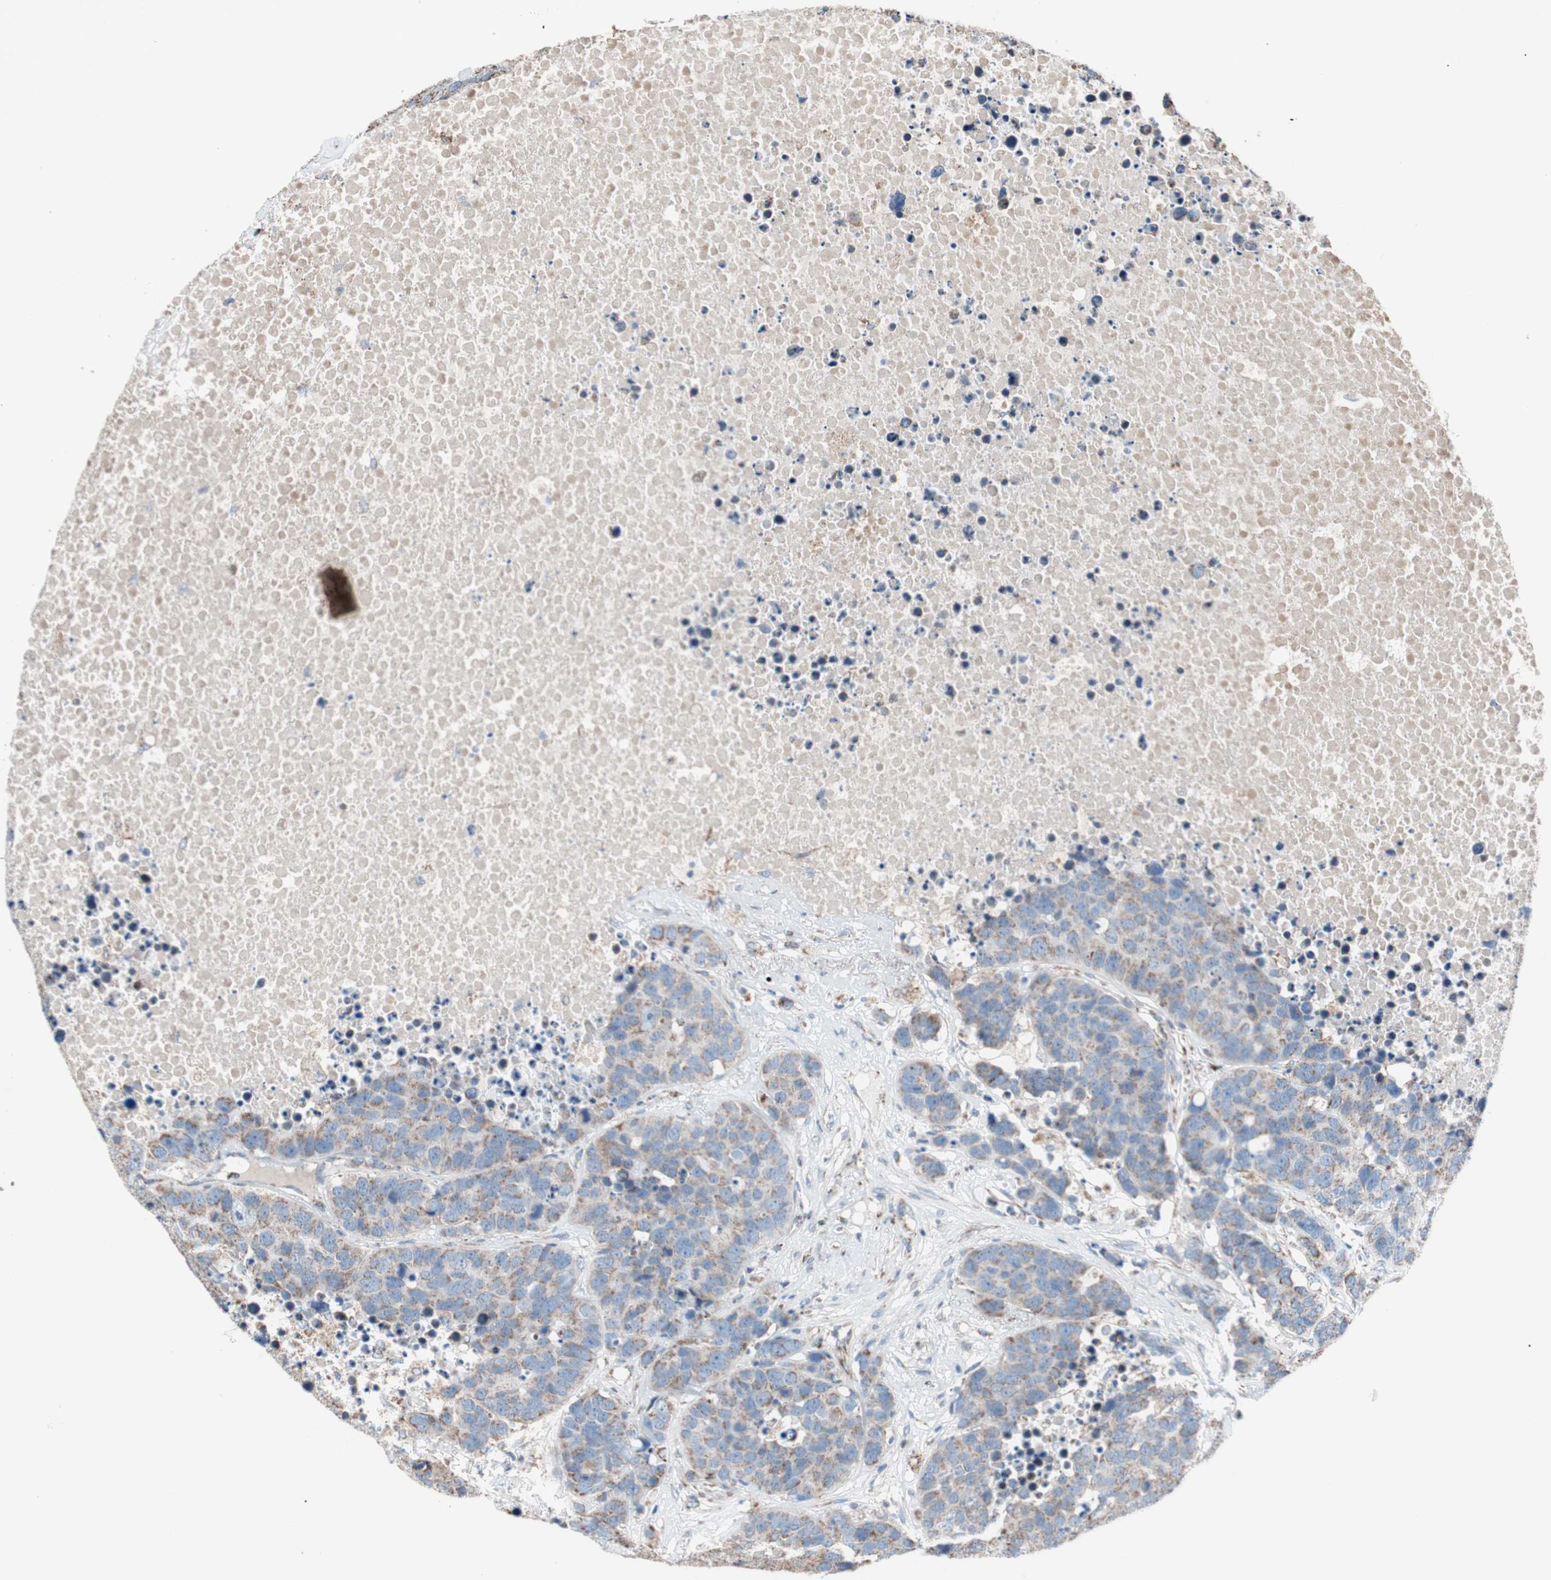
{"staining": {"intensity": "moderate", "quantity": "25%-75%", "location": "cytoplasmic/membranous"}, "tissue": "carcinoid", "cell_type": "Tumor cells", "image_type": "cancer", "snomed": [{"axis": "morphology", "description": "Carcinoid, malignant, NOS"}, {"axis": "topography", "description": "Lung"}], "caption": "IHC photomicrograph of malignant carcinoid stained for a protein (brown), which displays medium levels of moderate cytoplasmic/membranous staining in approximately 25%-75% of tumor cells.", "gene": "PCSK4", "patient": {"sex": "male", "age": 60}}